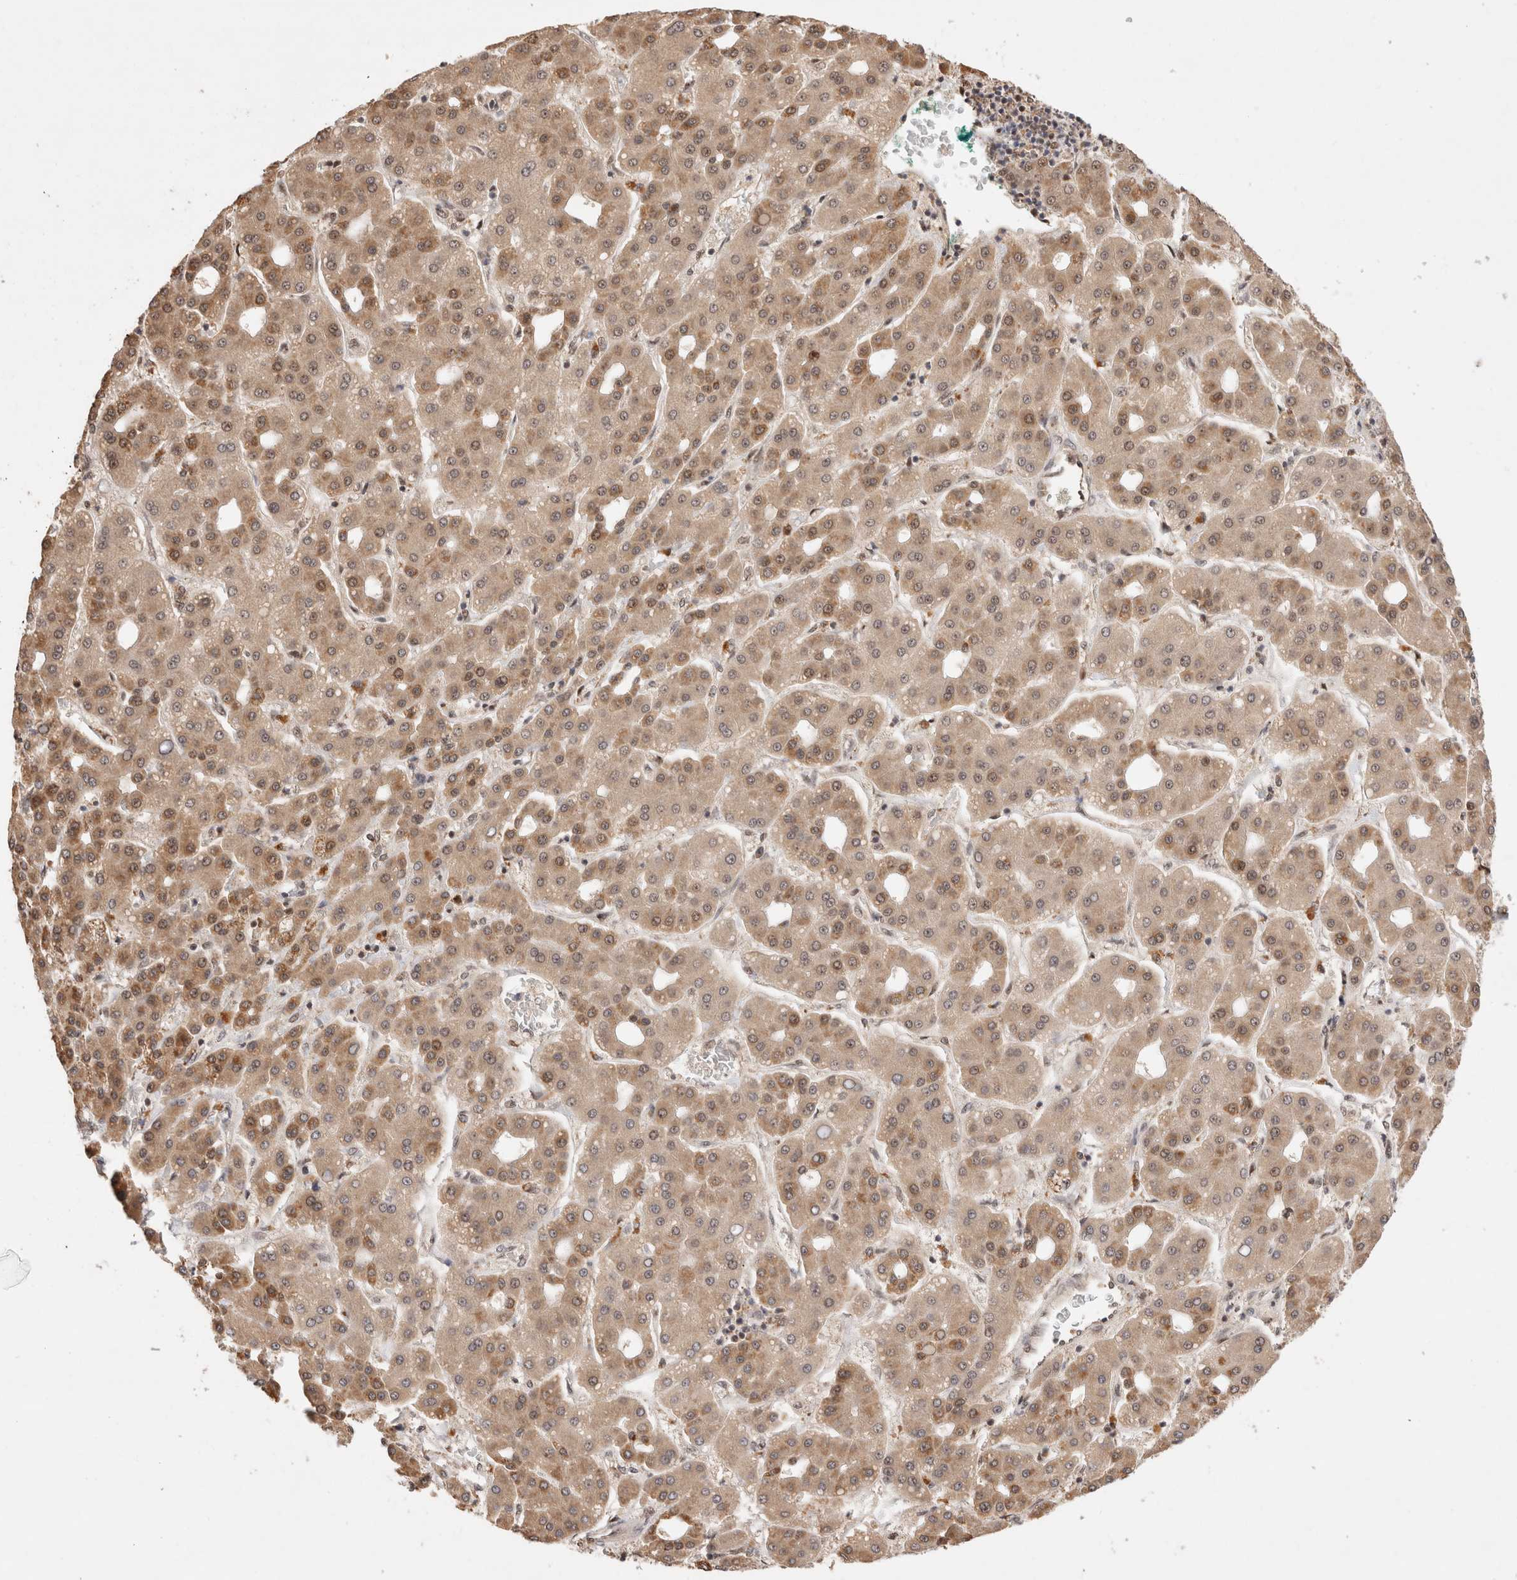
{"staining": {"intensity": "moderate", "quantity": ">75%", "location": "cytoplasmic/membranous"}, "tissue": "liver cancer", "cell_type": "Tumor cells", "image_type": "cancer", "snomed": [{"axis": "morphology", "description": "Carcinoma, Hepatocellular, NOS"}, {"axis": "topography", "description": "Liver"}], "caption": "The photomicrograph demonstrates staining of liver cancer, revealing moderate cytoplasmic/membranous protein expression (brown color) within tumor cells.", "gene": "MPHOSPH6", "patient": {"sex": "male", "age": 65}}